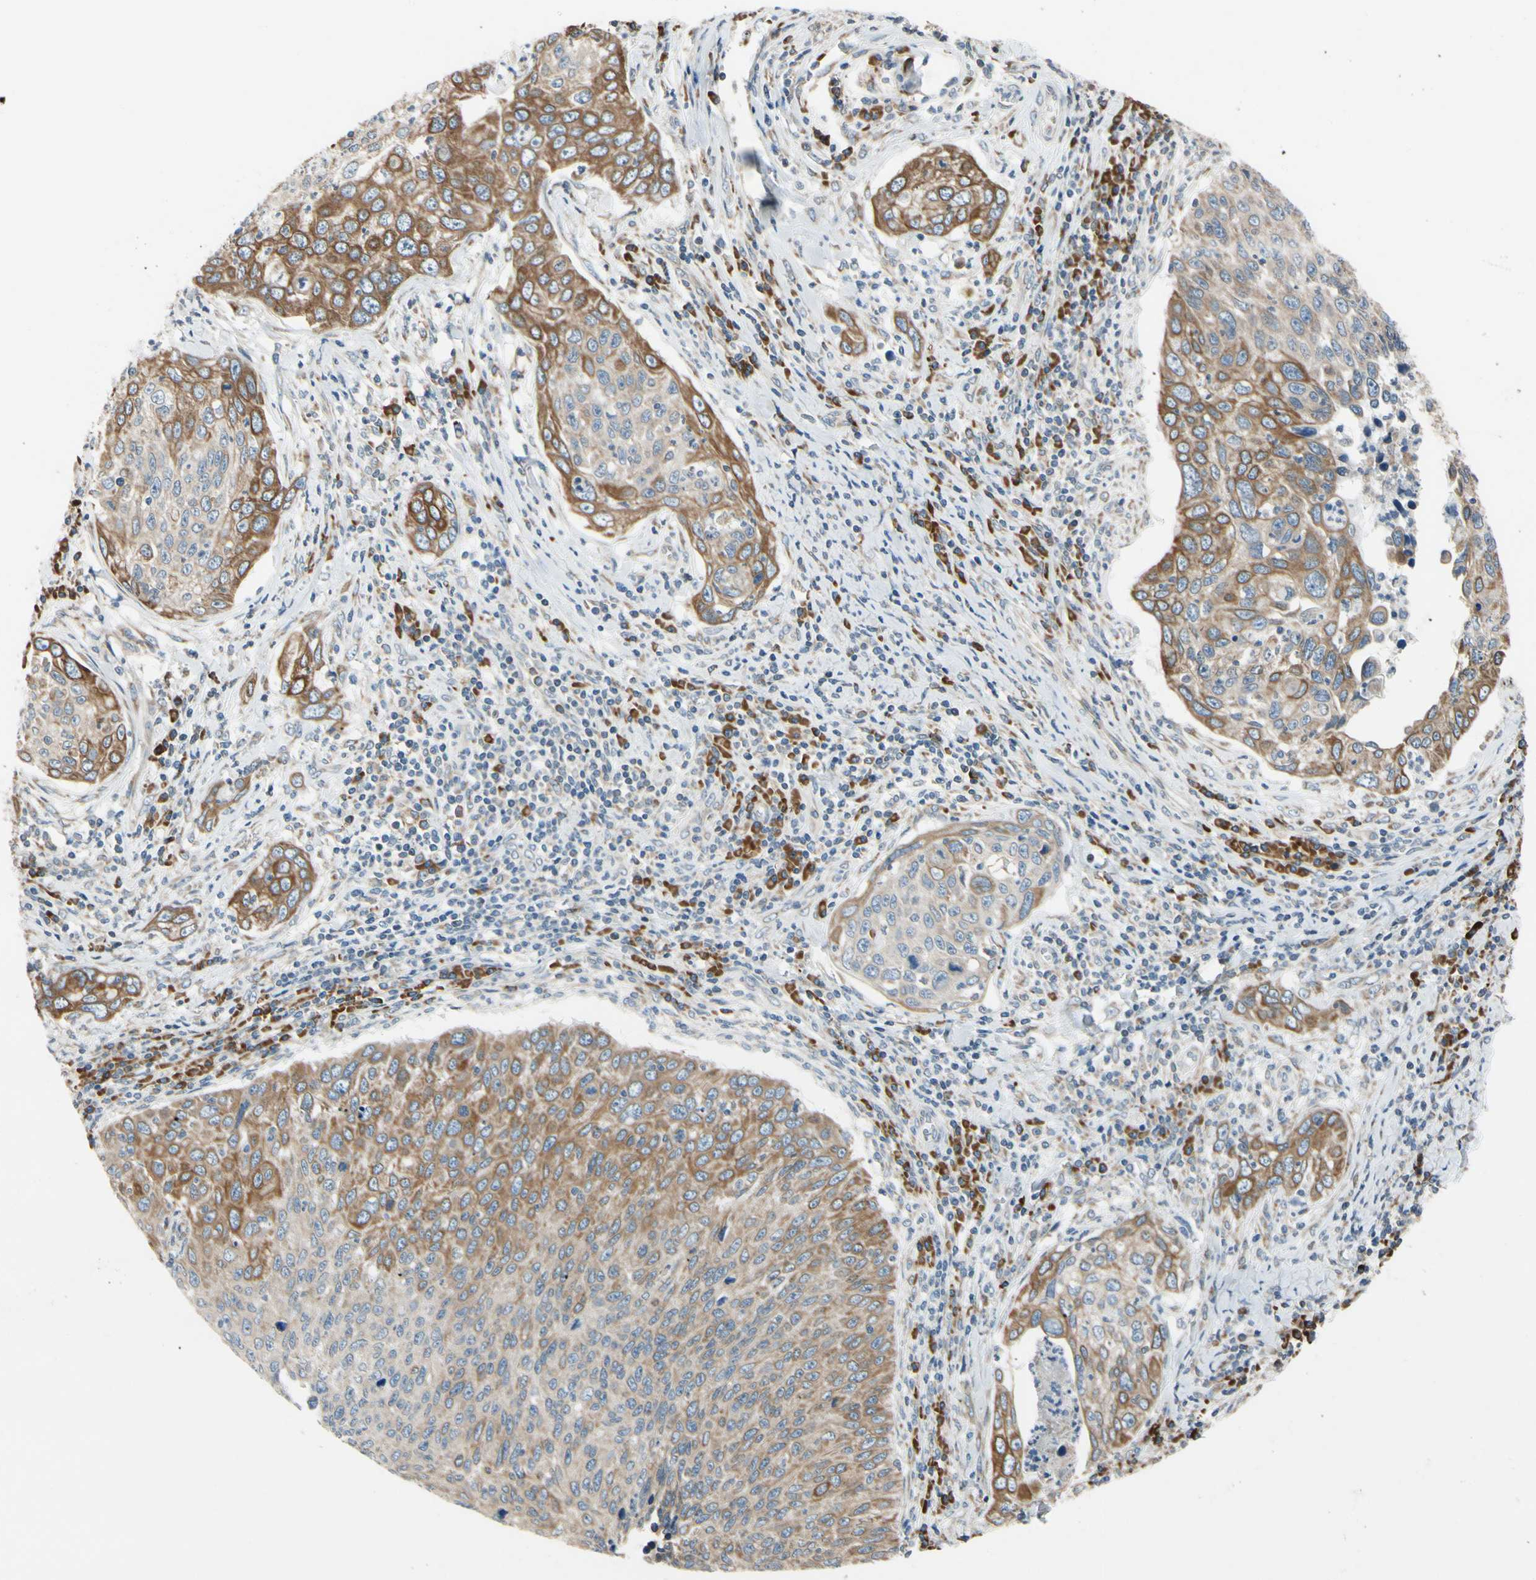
{"staining": {"intensity": "moderate", "quantity": ">75%", "location": "cytoplasmic/membranous"}, "tissue": "cervical cancer", "cell_type": "Tumor cells", "image_type": "cancer", "snomed": [{"axis": "morphology", "description": "Squamous cell carcinoma, NOS"}, {"axis": "topography", "description": "Cervix"}], "caption": "Protein expression analysis of cervical squamous cell carcinoma reveals moderate cytoplasmic/membranous positivity in about >75% of tumor cells.", "gene": "RPN2", "patient": {"sex": "female", "age": 53}}